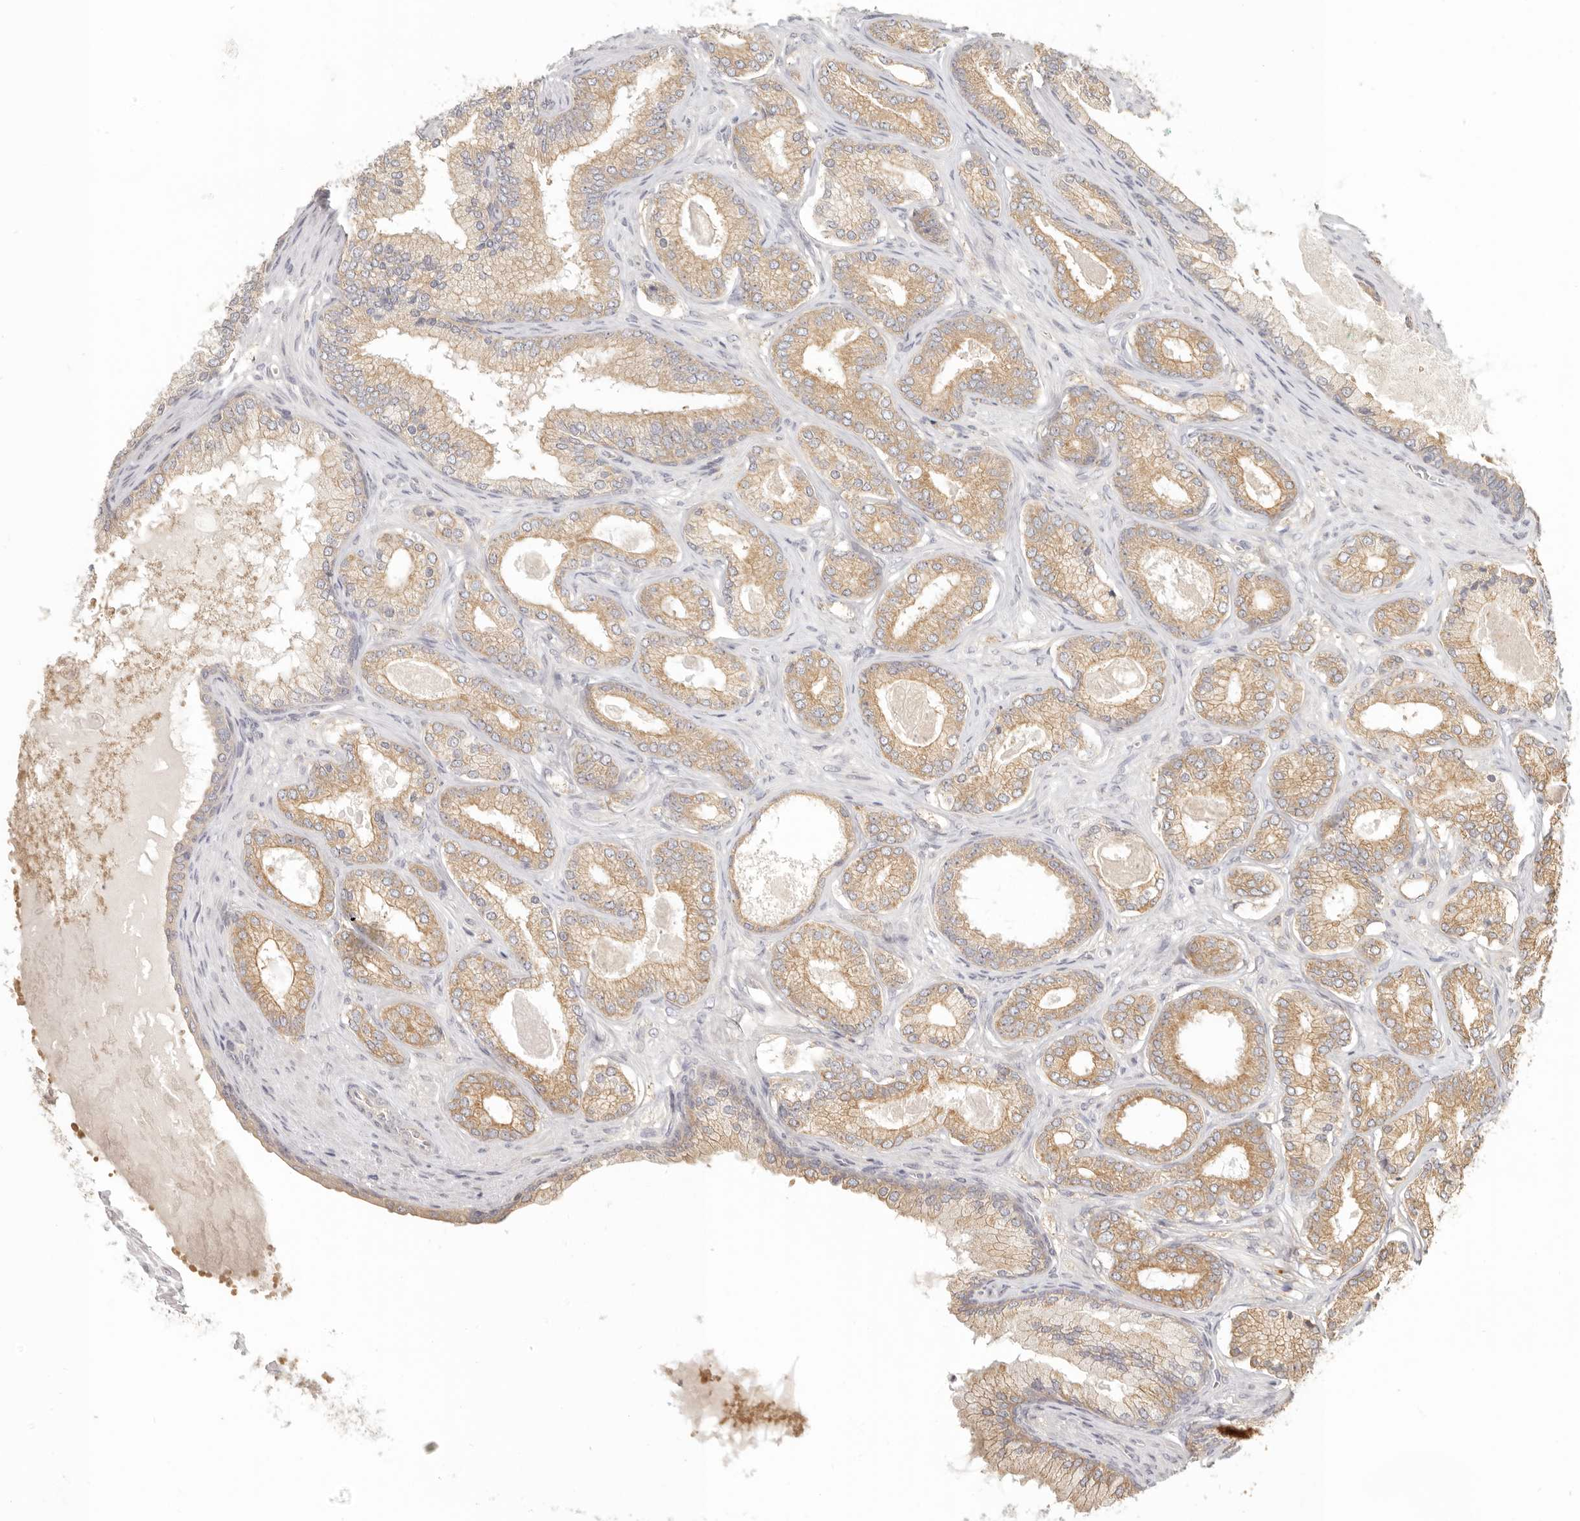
{"staining": {"intensity": "moderate", "quantity": ">75%", "location": "cytoplasmic/membranous"}, "tissue": "prostate cancer", "cell_type": "Tumor cells", "image_type": "cancer", "snomed": [{"axis": "morphology", "description": "Adenocarcinoma, Low grade"}, {"axis": "topography", "description": "Prostate"}], "caption": "Protein staining by IHC demonstrates moderate cytoplasmic/membranous expression in about >75% of tumor cells in prostate cancer (adenocarcinoma (low-grade)).", "gene": "AHDC1", "patient": {"sex": "male", "age": 70}}